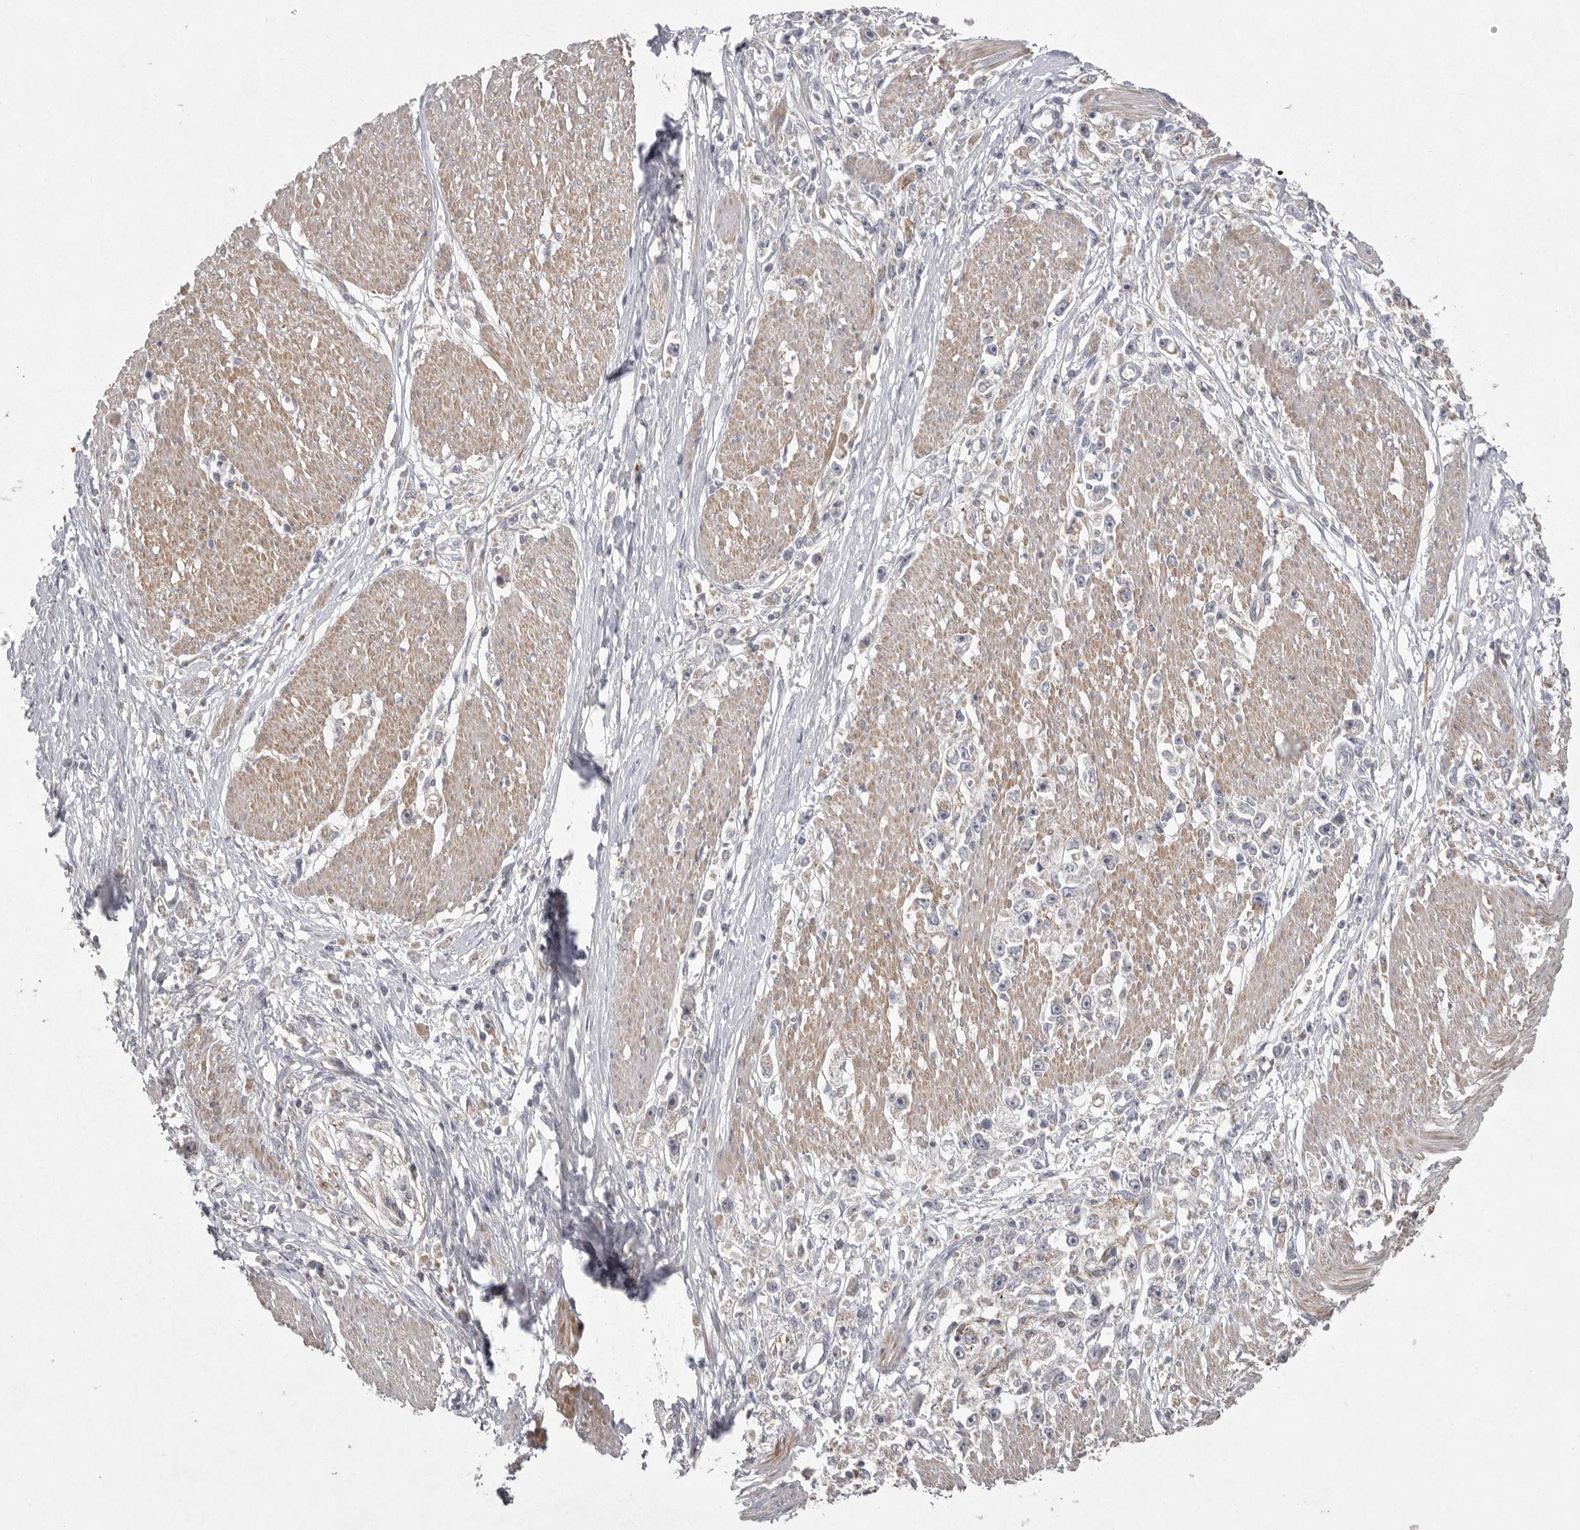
{"staining": {"intensity": "negative", "quantity": "none", "location": "none"}, "tissue": "stomach cancer", "cell_type": "Tumor cells", "image_type": "cancer", "snomed": [{"axis": "morphology", "description": "Adenocarcinoma, NOS"}, {"axis": "topography", "description": "Stomach"}], "caption": "Immunohistochemical staining of adenocarcinoma (stomach) exhibits no significant expression in tumor cells.", "gene": "VANGL2", "patient": {"sex": "female", "age": 59}}